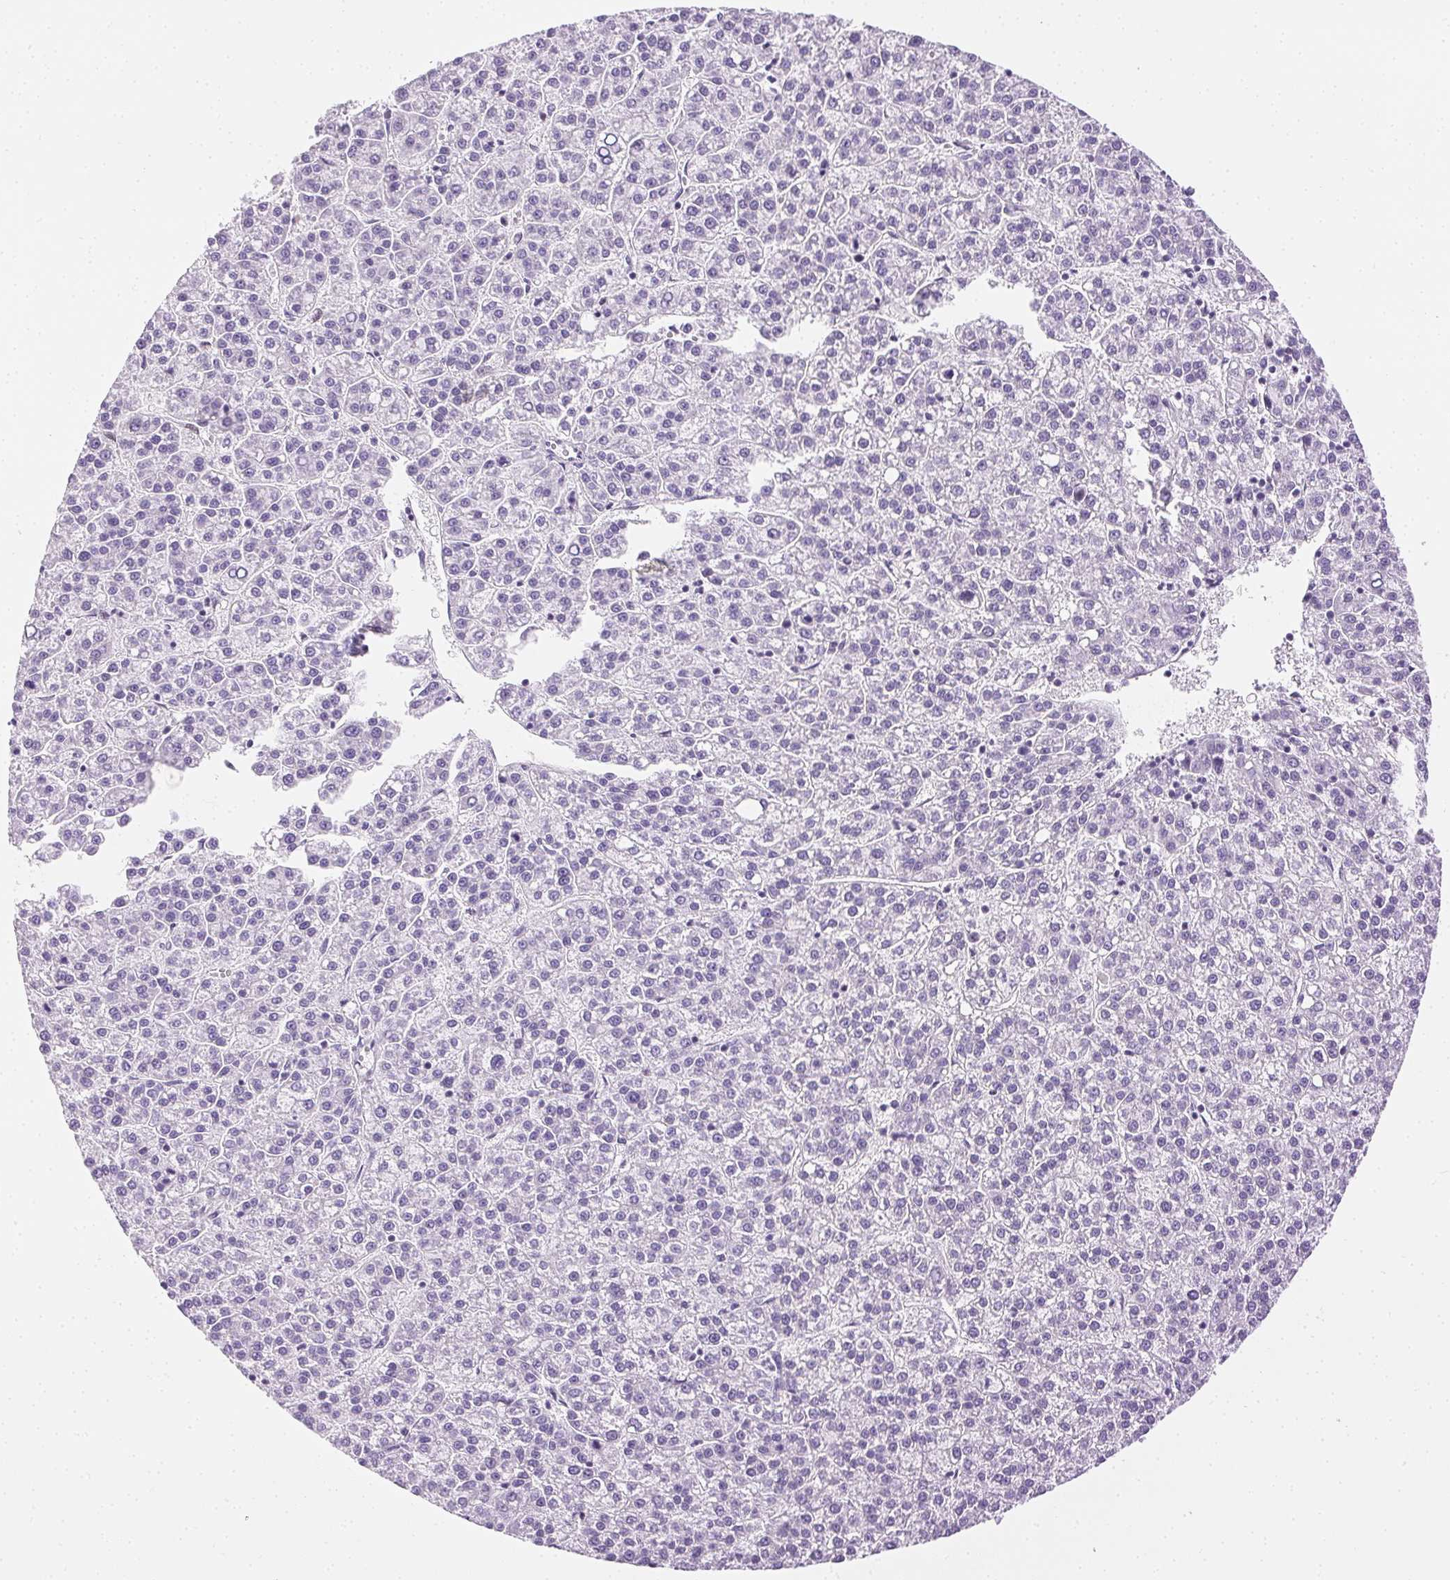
{"staining": {"intensity": "negative", "quantity": "none", "location": "none"}, "tissue": "liver cancer", "cell_type": "Tumor cells", "image_type": "cancer", "snomed": [{"axis": "morphology", "description": "Carcinoma, Hepatocellular, NOS"}, {"axis": "topography", "description": "Liver"}], "caption": "Hepatocellular carcinoma (liver) was stained to show a protein in brown. There is no significant staining in tumor cells.", "gene": "C20orf85", "patient": {"sex": "female", "age": 58}}